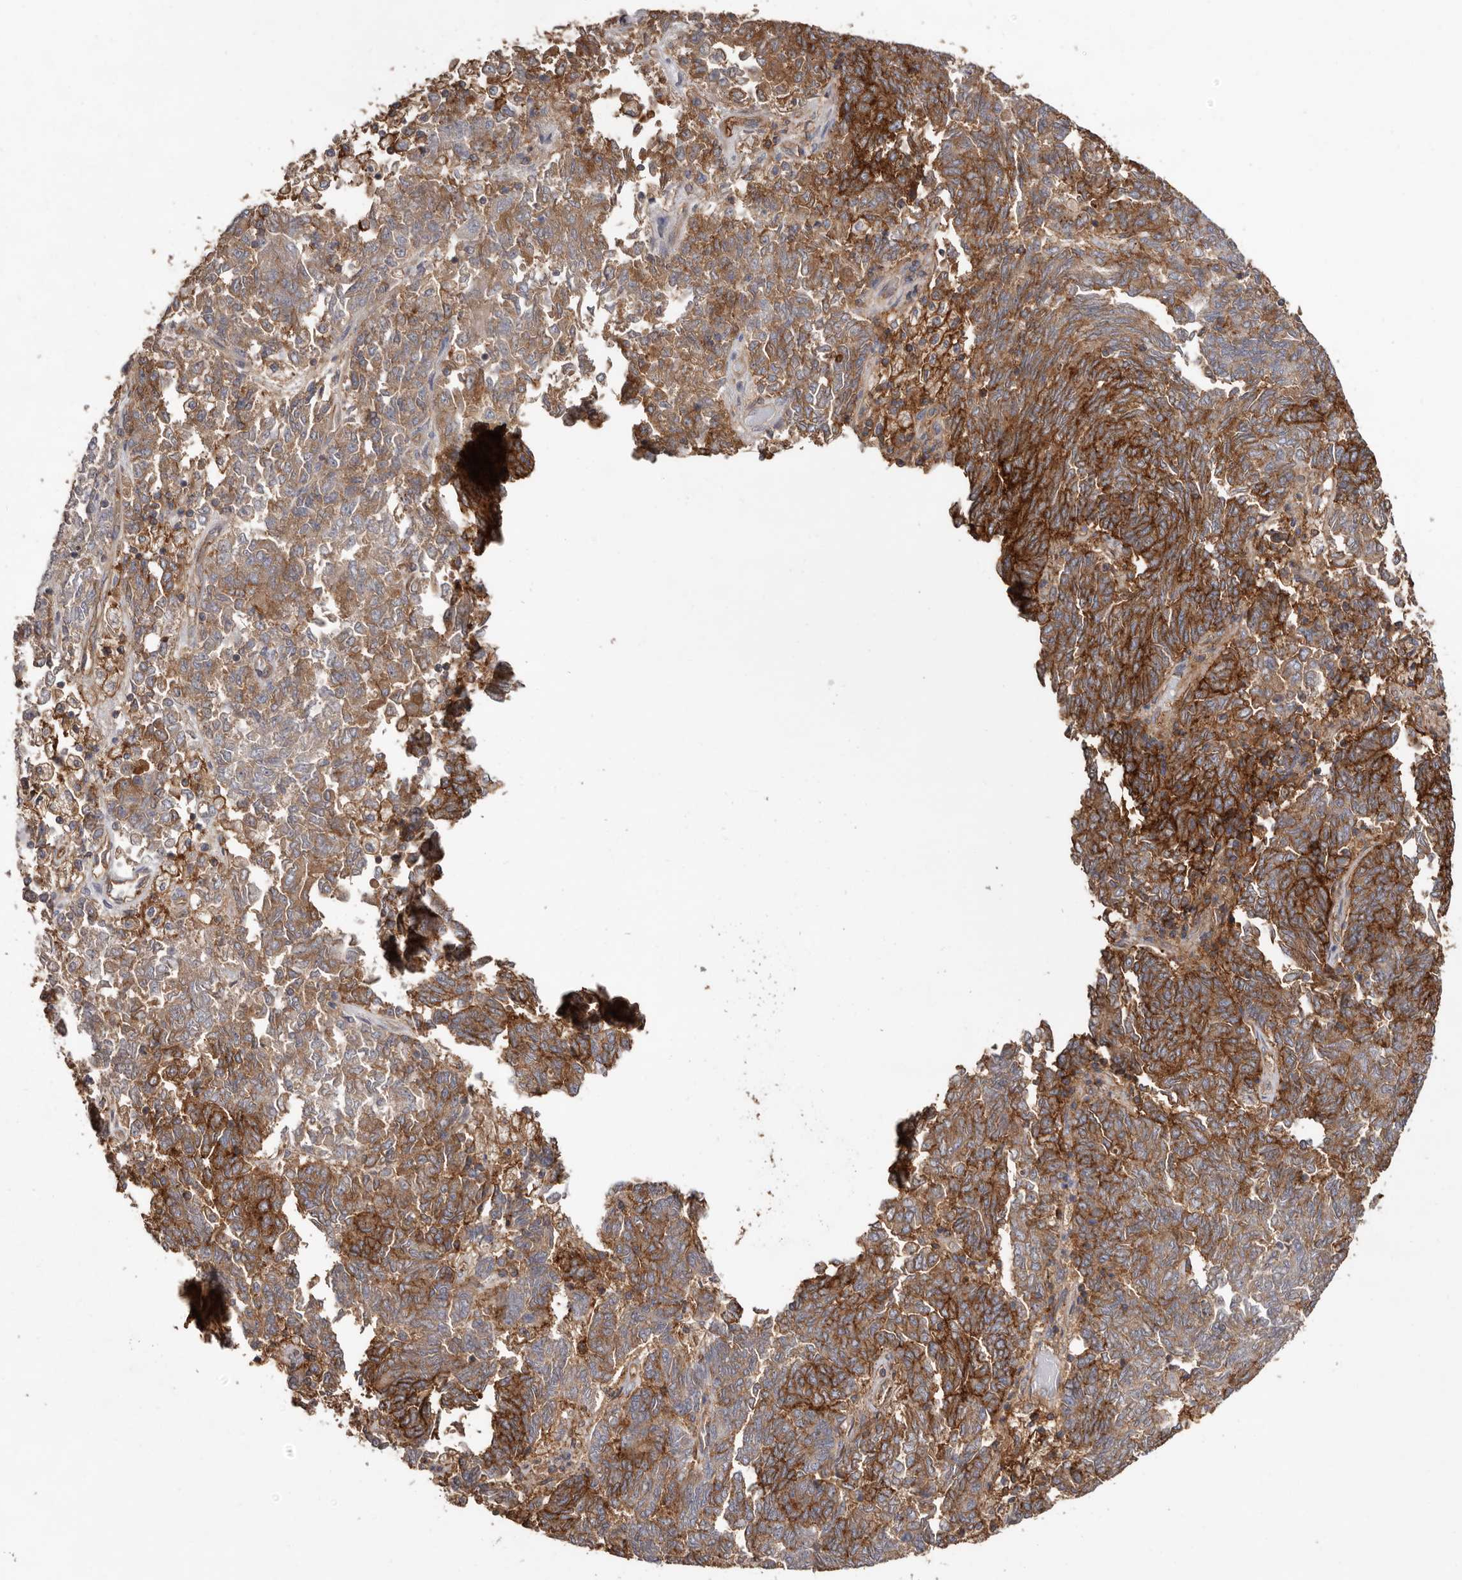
{"staining": {"intensity": "moderate", "quantity": "25%-75%", "location": "cytoplasmic/membranous"}, "tissue": "endometrial cancer", "cell_type": "Tumor cells", "image_type": "cancer", "snomed": [{"axis": "morphology", "description": "Adenocarcinoma, NOS"}, {"axis": "topography", "description": "Endometrium"}], "caption": "Protein positivity by immunohistochemistry exhibits moderate cytoplasmic/membranous expression in about 25%-75% of tumor cells in endometrial adenocarcinoma.", "gene": "MMACHC", "patient": {"sex": "female", "age": 80}}